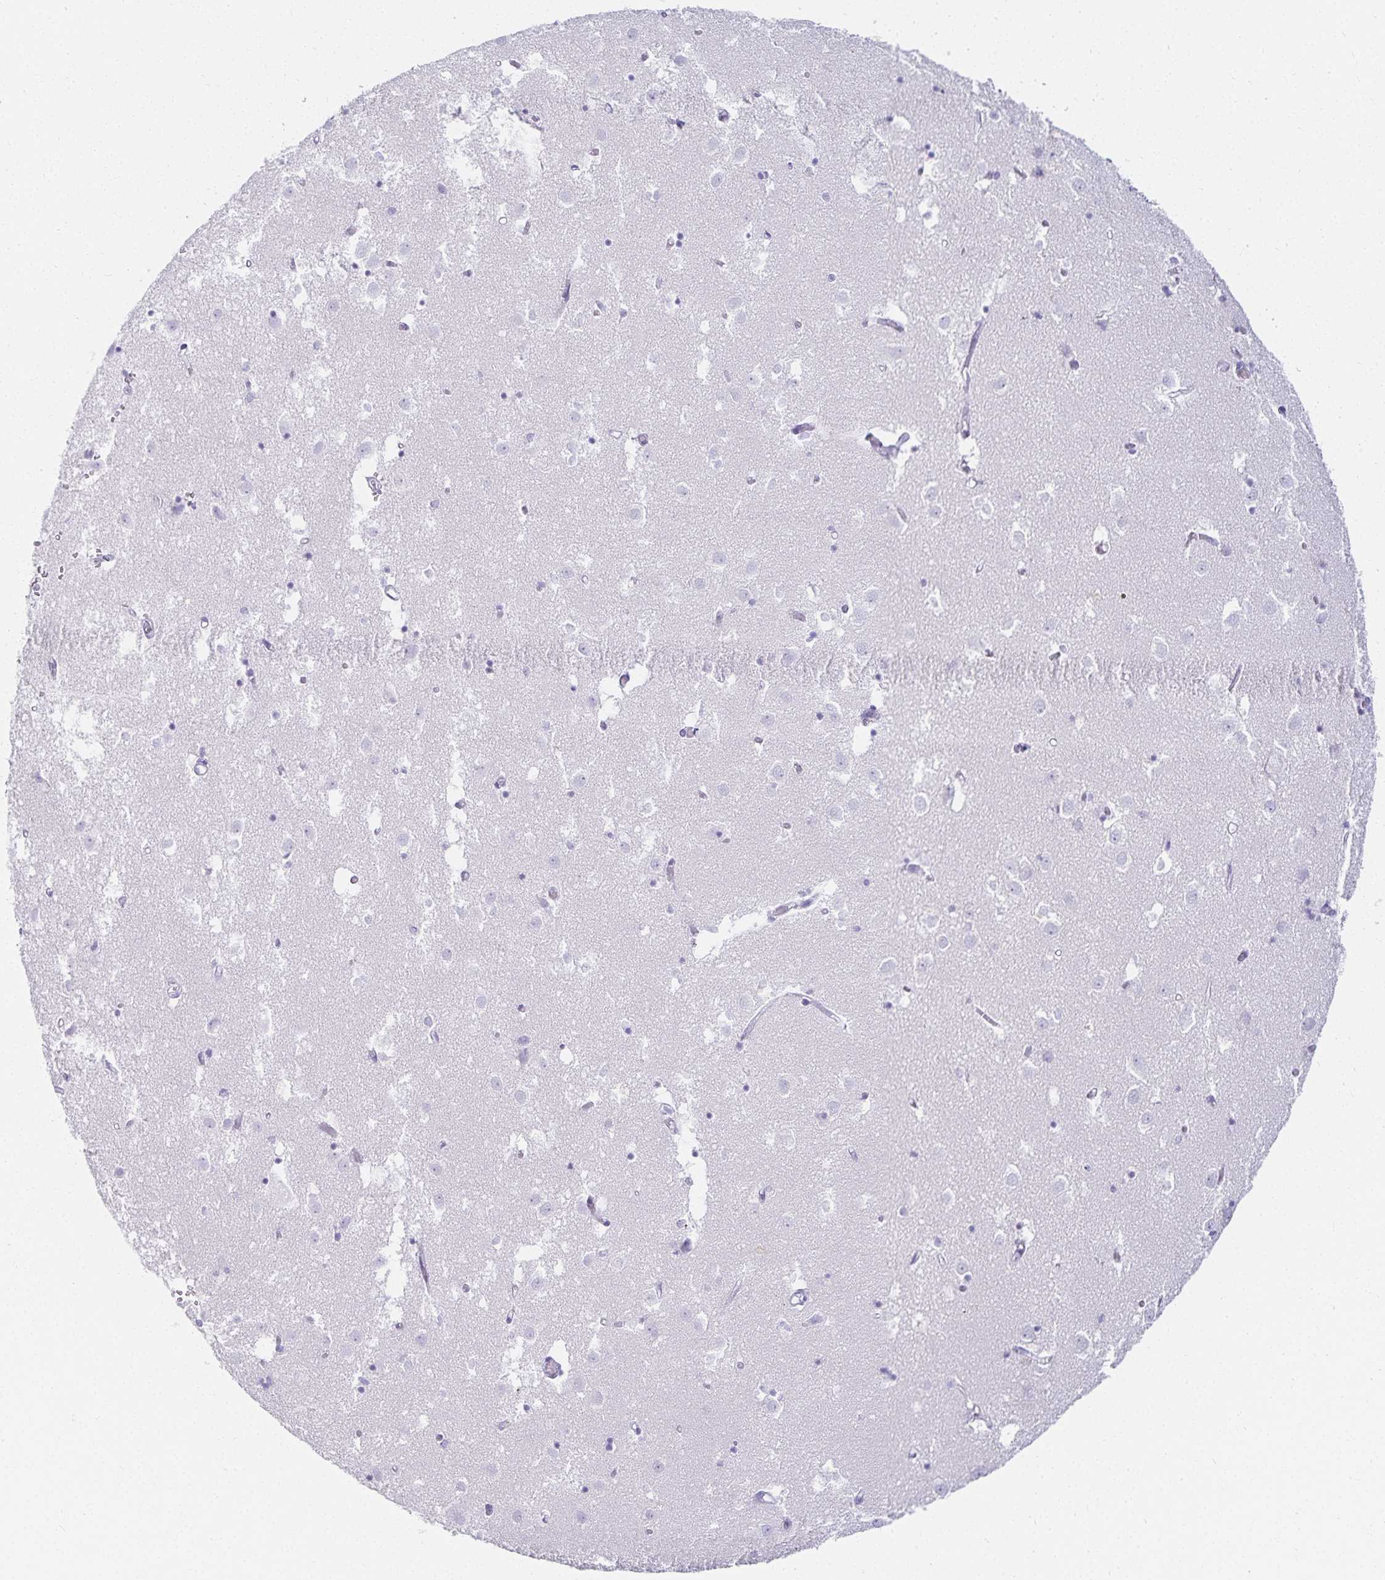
{"staining": {"intensity": "negative", "quantity": "none", "location": "none"}, "tissue": "caudate", "cell_type": "Glial cells", "image_type": "normal", "snomed": [{"axis": "morphology", "description": "Normal tissue, NOS"}, {"axis": "topography", "description": "Lateral ventricle wall"}], "caption": "Human caudate stained for a protein using immunohistochemistry shows no expression in glial cells.", "gene": "GP2", "patient": {"sex": "male", "age": 70}}